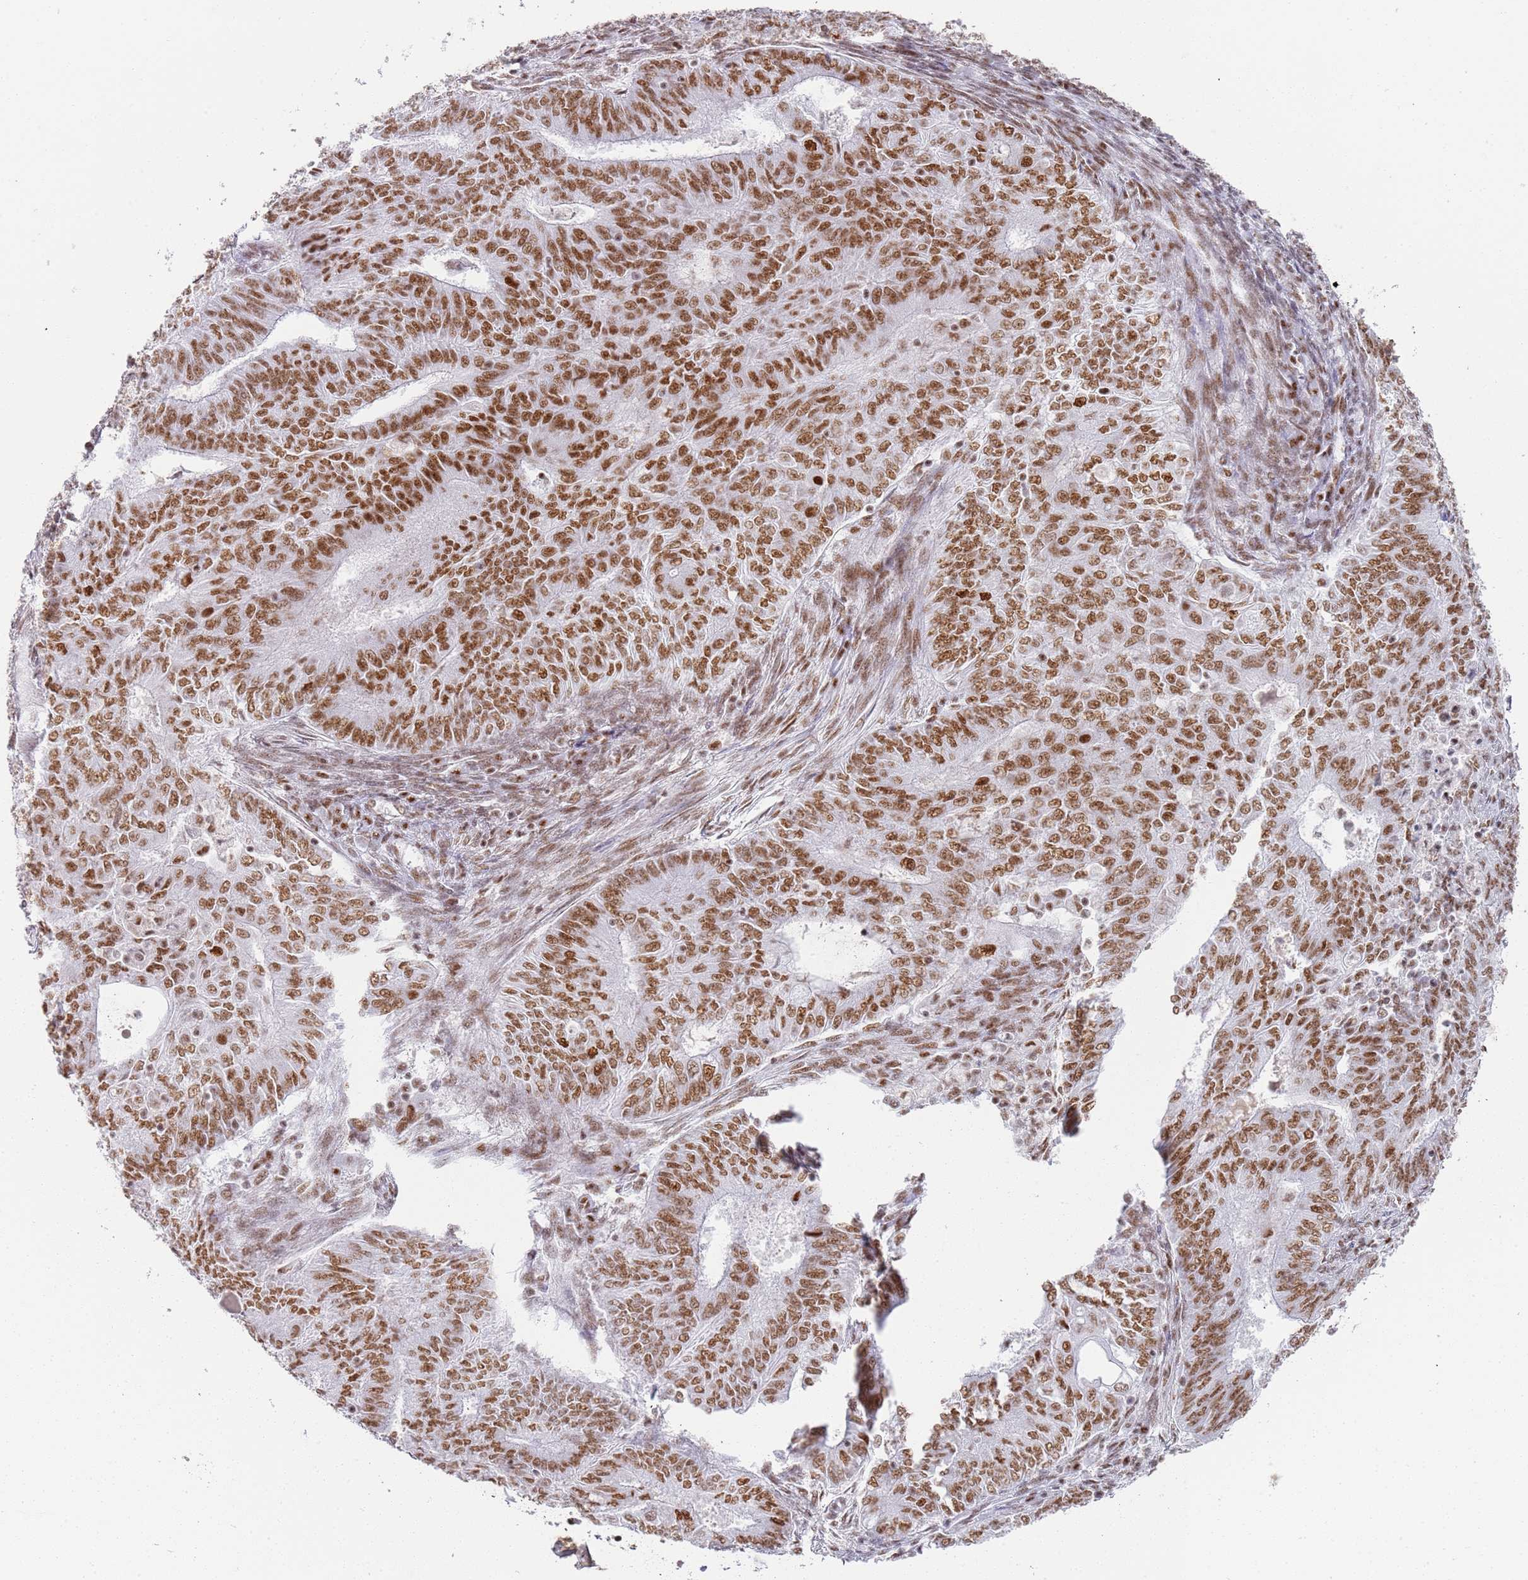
{"staining": {"intensity": "moderate", "quantity": ">75%", "location": "nuclear"}, "tissue": "endometrial cancer", "cell_type": "Tumor cells", "image_type": "cancer", "snomed": [{"axis": "morphology", "description": "Adenocarcinoma, NOS"}, {"axis": "topography", "description": "Endometrium"}], "caption": "DAB immunohistochemical staining of human adenocarcinoma (endometrial) demonstrates moderate nuclear protein staining in approximately >75% of tumor cells. The protein is stained brown, and the nuclei are stained in blue (DAB (3,3'-diaminobenzidine) IHC with brightfield microscopy, high magnification).", "gene": "AKAP8L", "patient": {"sex": "female", "age": 62}}